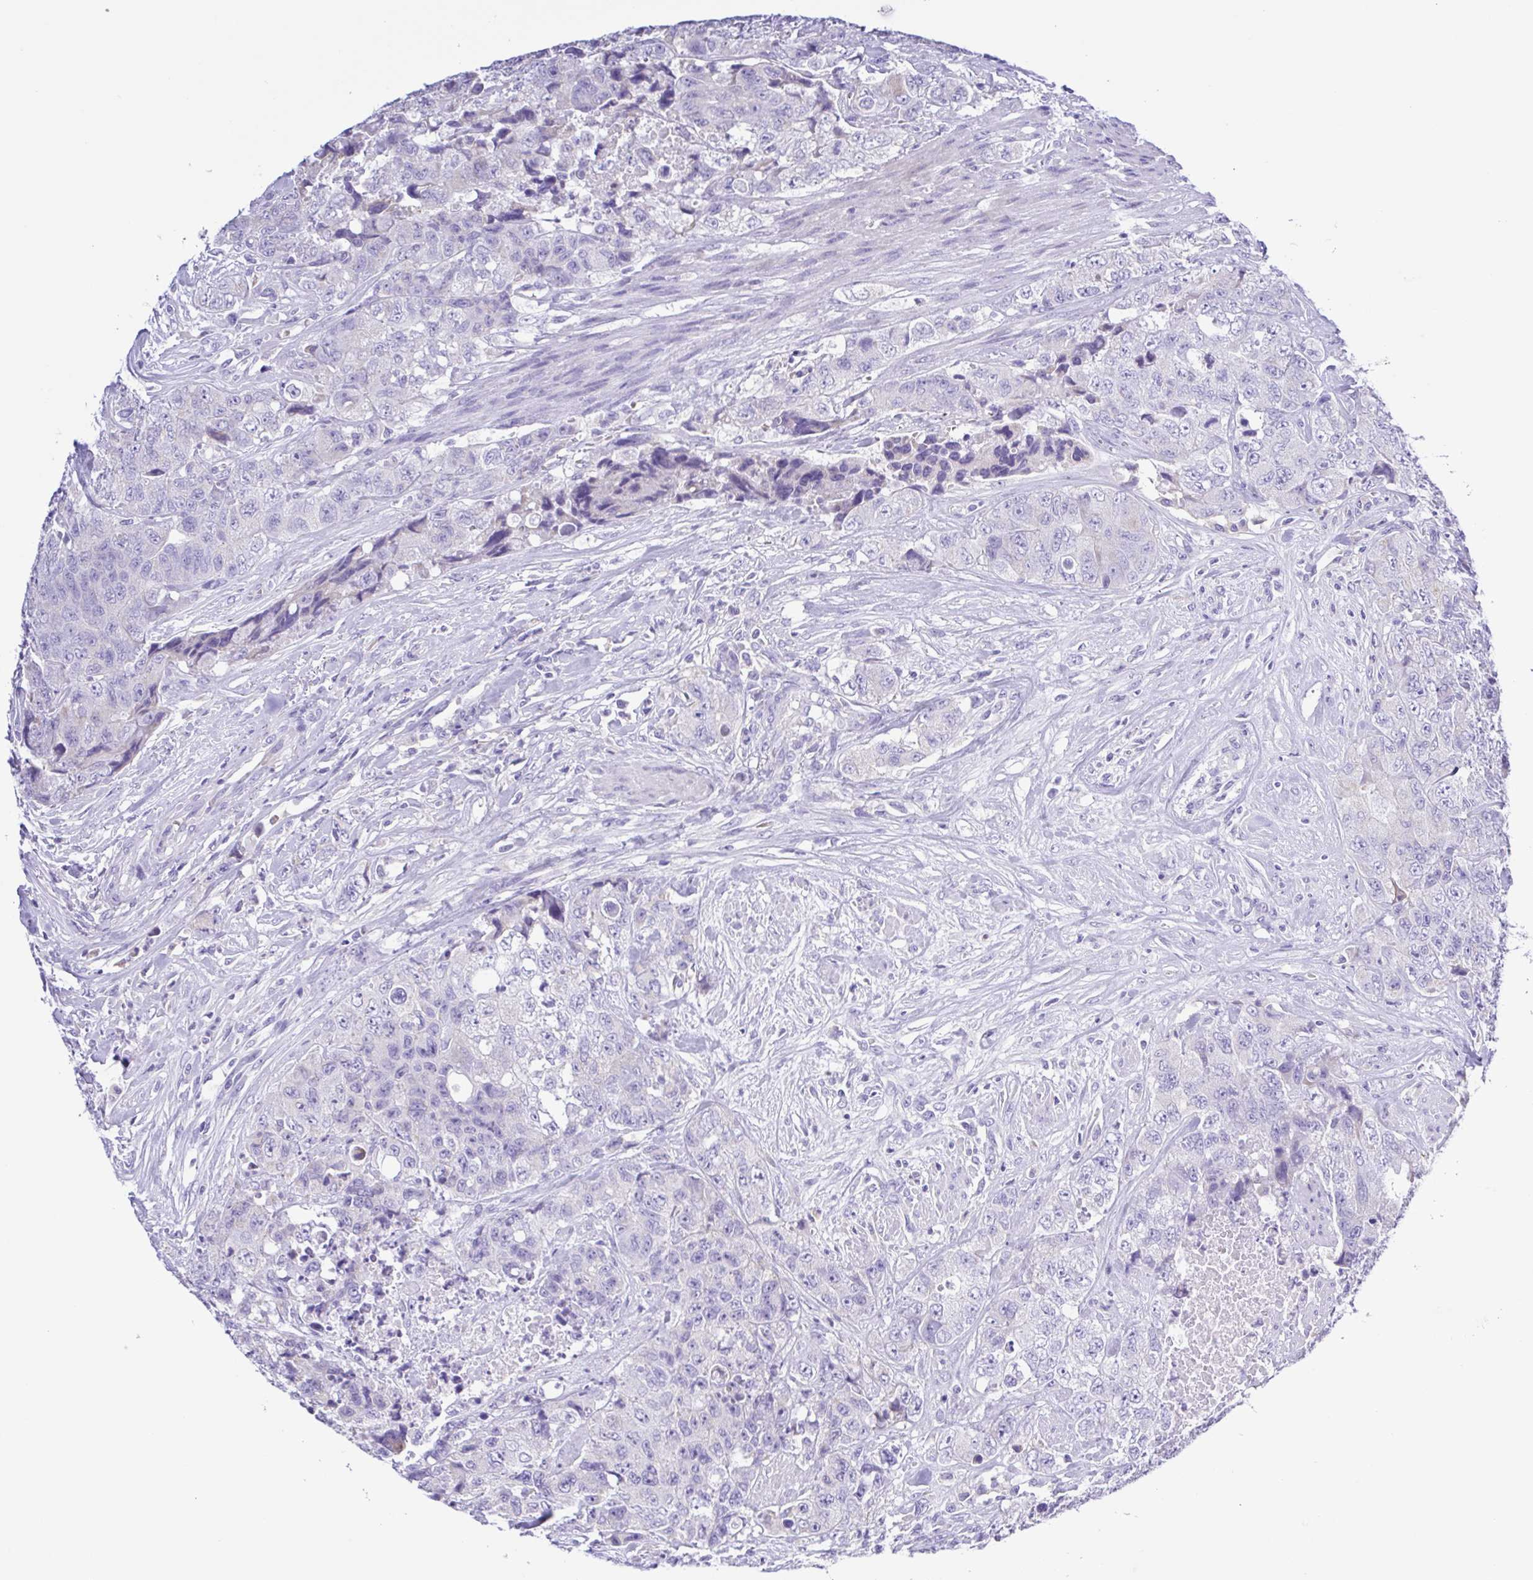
{"staining": {"intensity": "negative", "quantity": "none", "location": "none"}, "tissue": "urothelial cancer", "cell_type": "Tumor cells", "image_type": "cancer", "snomed": [{"axis": "morphology", "description": "Urothelial carcinoma, High grade"}, {"axis": "topography", "description": "Urinary bladder"}], "caption": "Tumor cells are negative for protein expression in human urothelial cancer.", "gene": "CD72", "patient": {"sex": "female", "age": 78}}